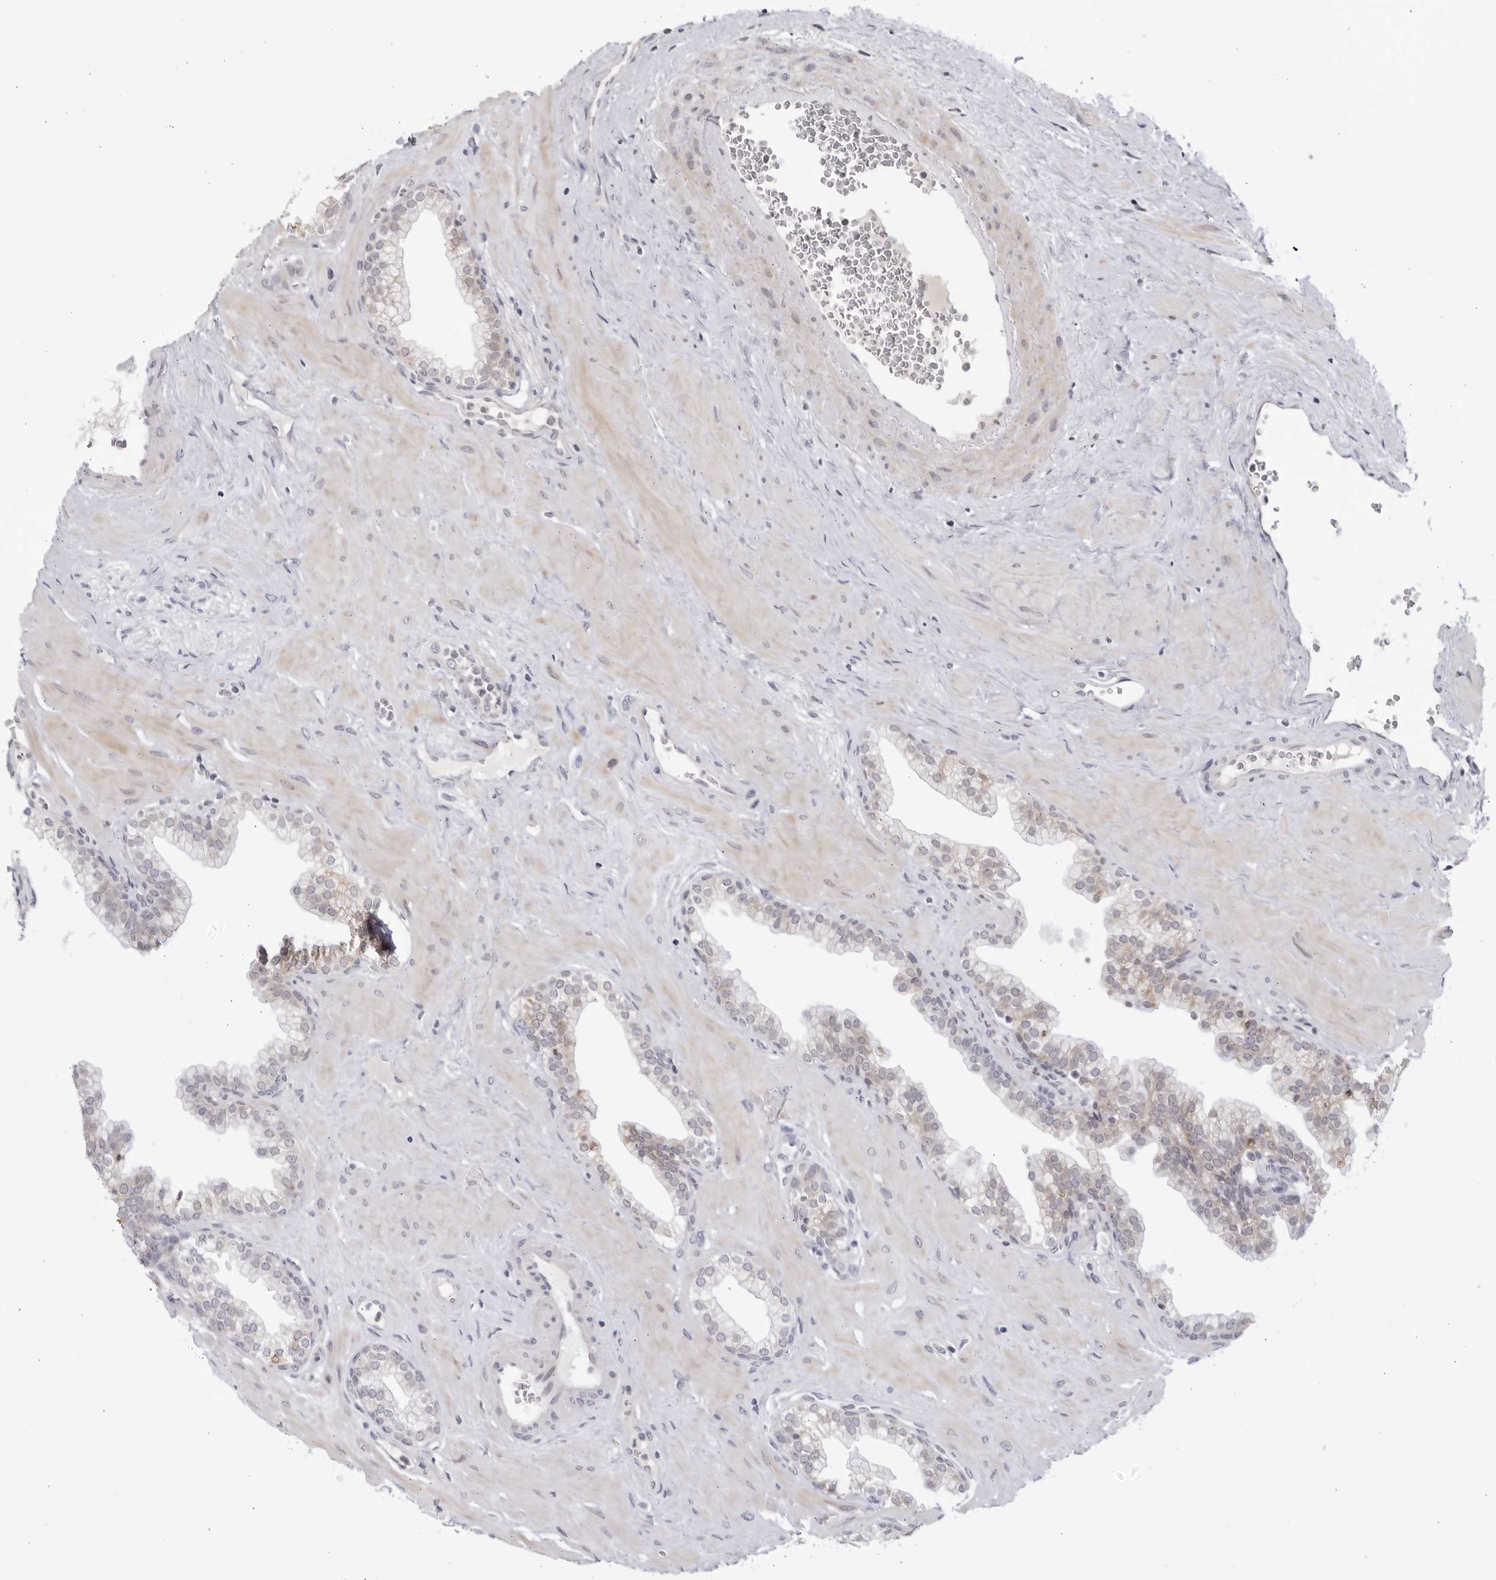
{"staining": {"intensity": "weak", "quantity": "<25%", "location": "cytoplasmic/membranous"}, "tissue": "prostate", "cell_type": "Glandular cells", "image_type": "normal", "snomed": [{"axis": "morphology", "description": "Normal tissue, NOS"}, {"axis": "morphology", "description": "Urothelial carcinoma, Low grade"}, {"axis": "topography", "description": "Urinary bladder"}, {"axis": "topography", "description": "Prostate"}], "caption": "DAB immunohistochemical staining of benign prostate exhibits no significant staining in glandular cells. (Brightfield microscopy of DAB immunohistochemistry (IHC) at high magnification).", "gene": "CNBD1", "patient": {"sex": "male", "age": 60}}